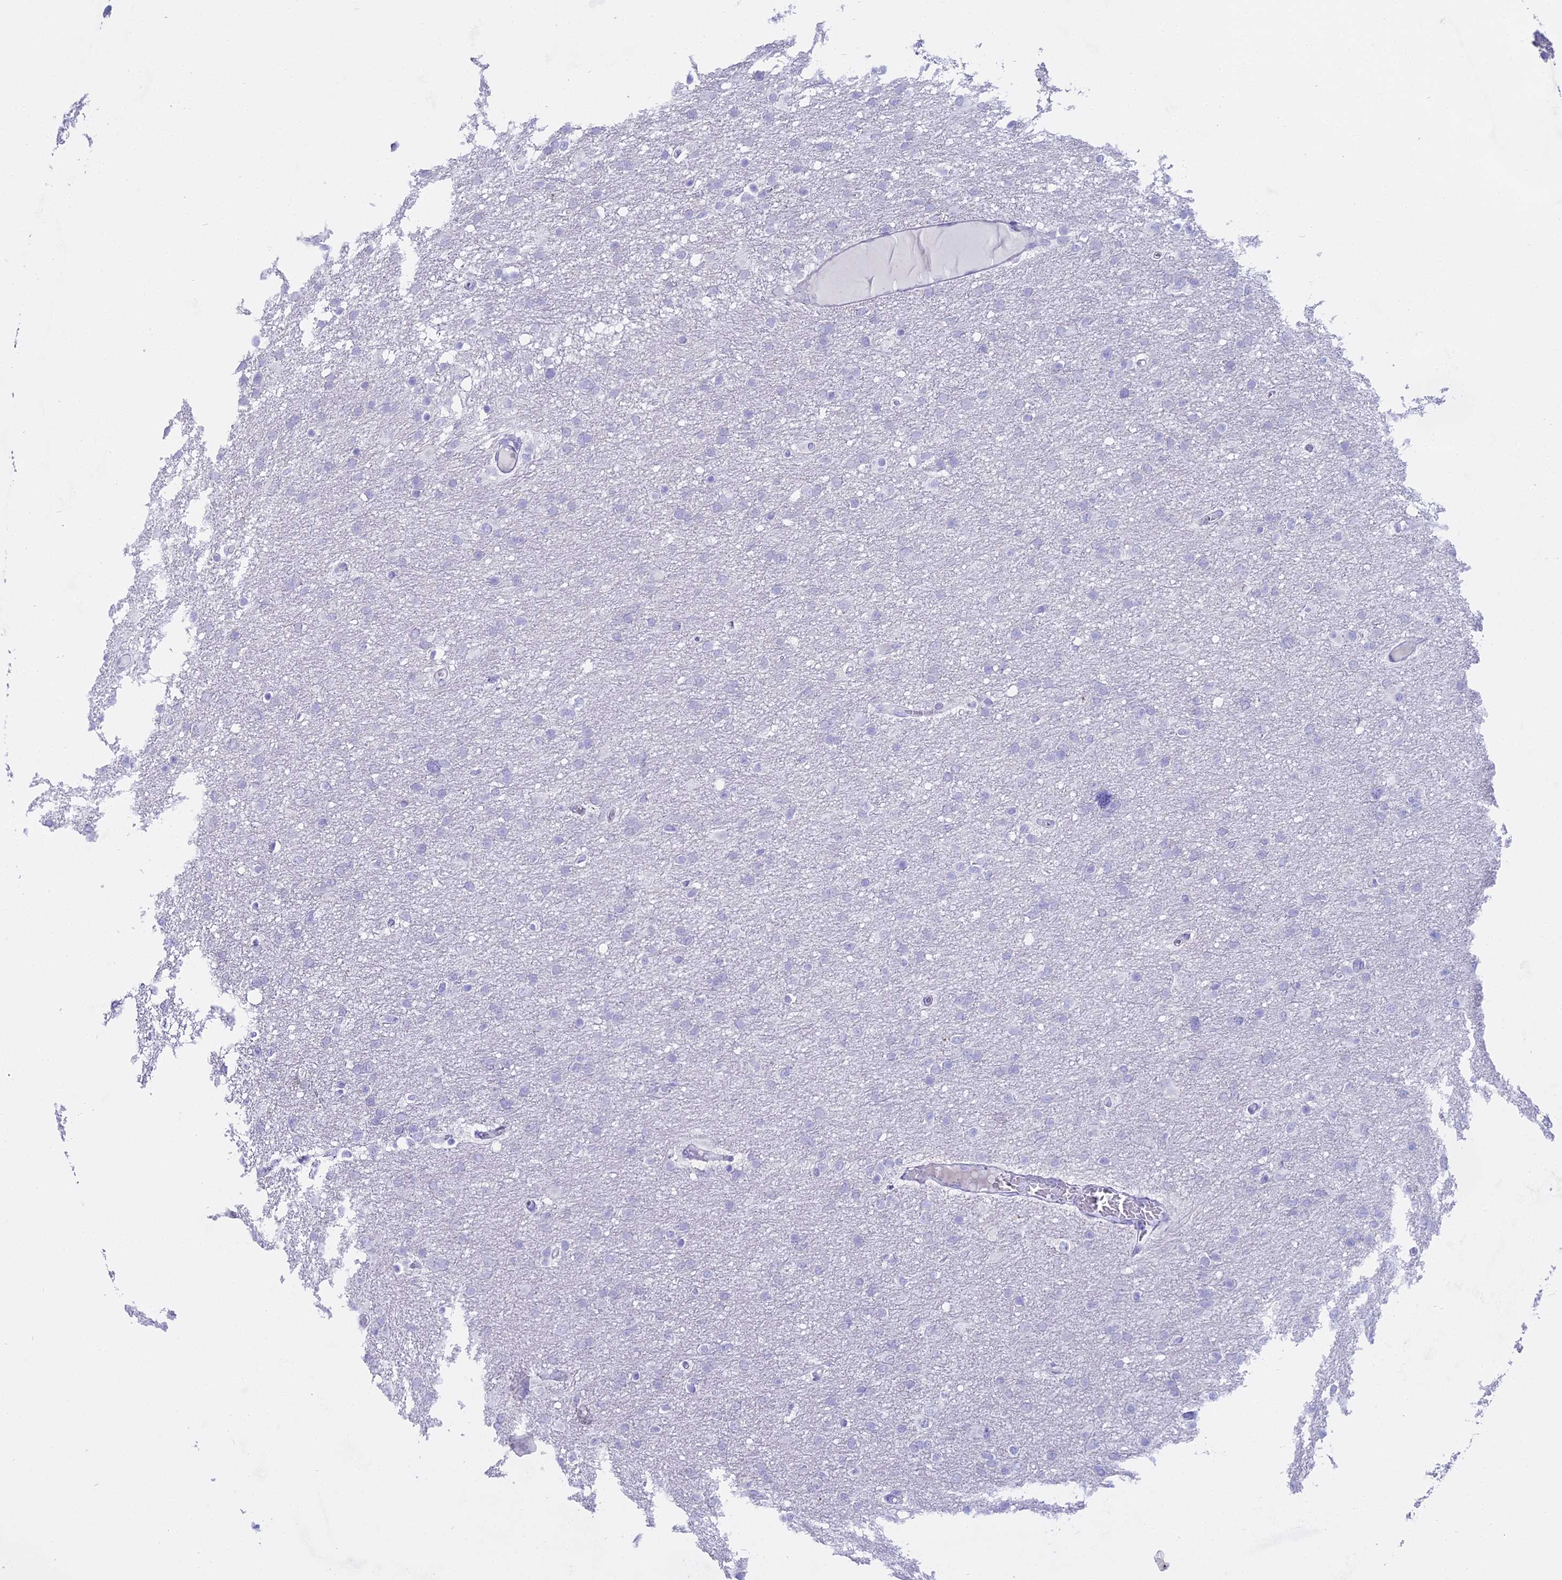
{"staining": {"intensity": "negative", "quantity": "none", "location": "none"}, "tissue": "glioma", "cell_type": "Tumor cells", "image_type": "cancer", "snomed": [{"axis": "morphology", "description": "Glioma, malignant, High grade"}, {"axis": "topography", "description": "Cerebral cortex"}], "caption": "High magnification brightfield microscopy of malignant glioma (high-grade) stained with DAB (3,3'-diaminobenzidine) (brown) and counterstained with hematoxylin (blue): tumor cells show no significant staining.", "gene": "ALPP", "patient": {"sex": "female", "age": 36}}